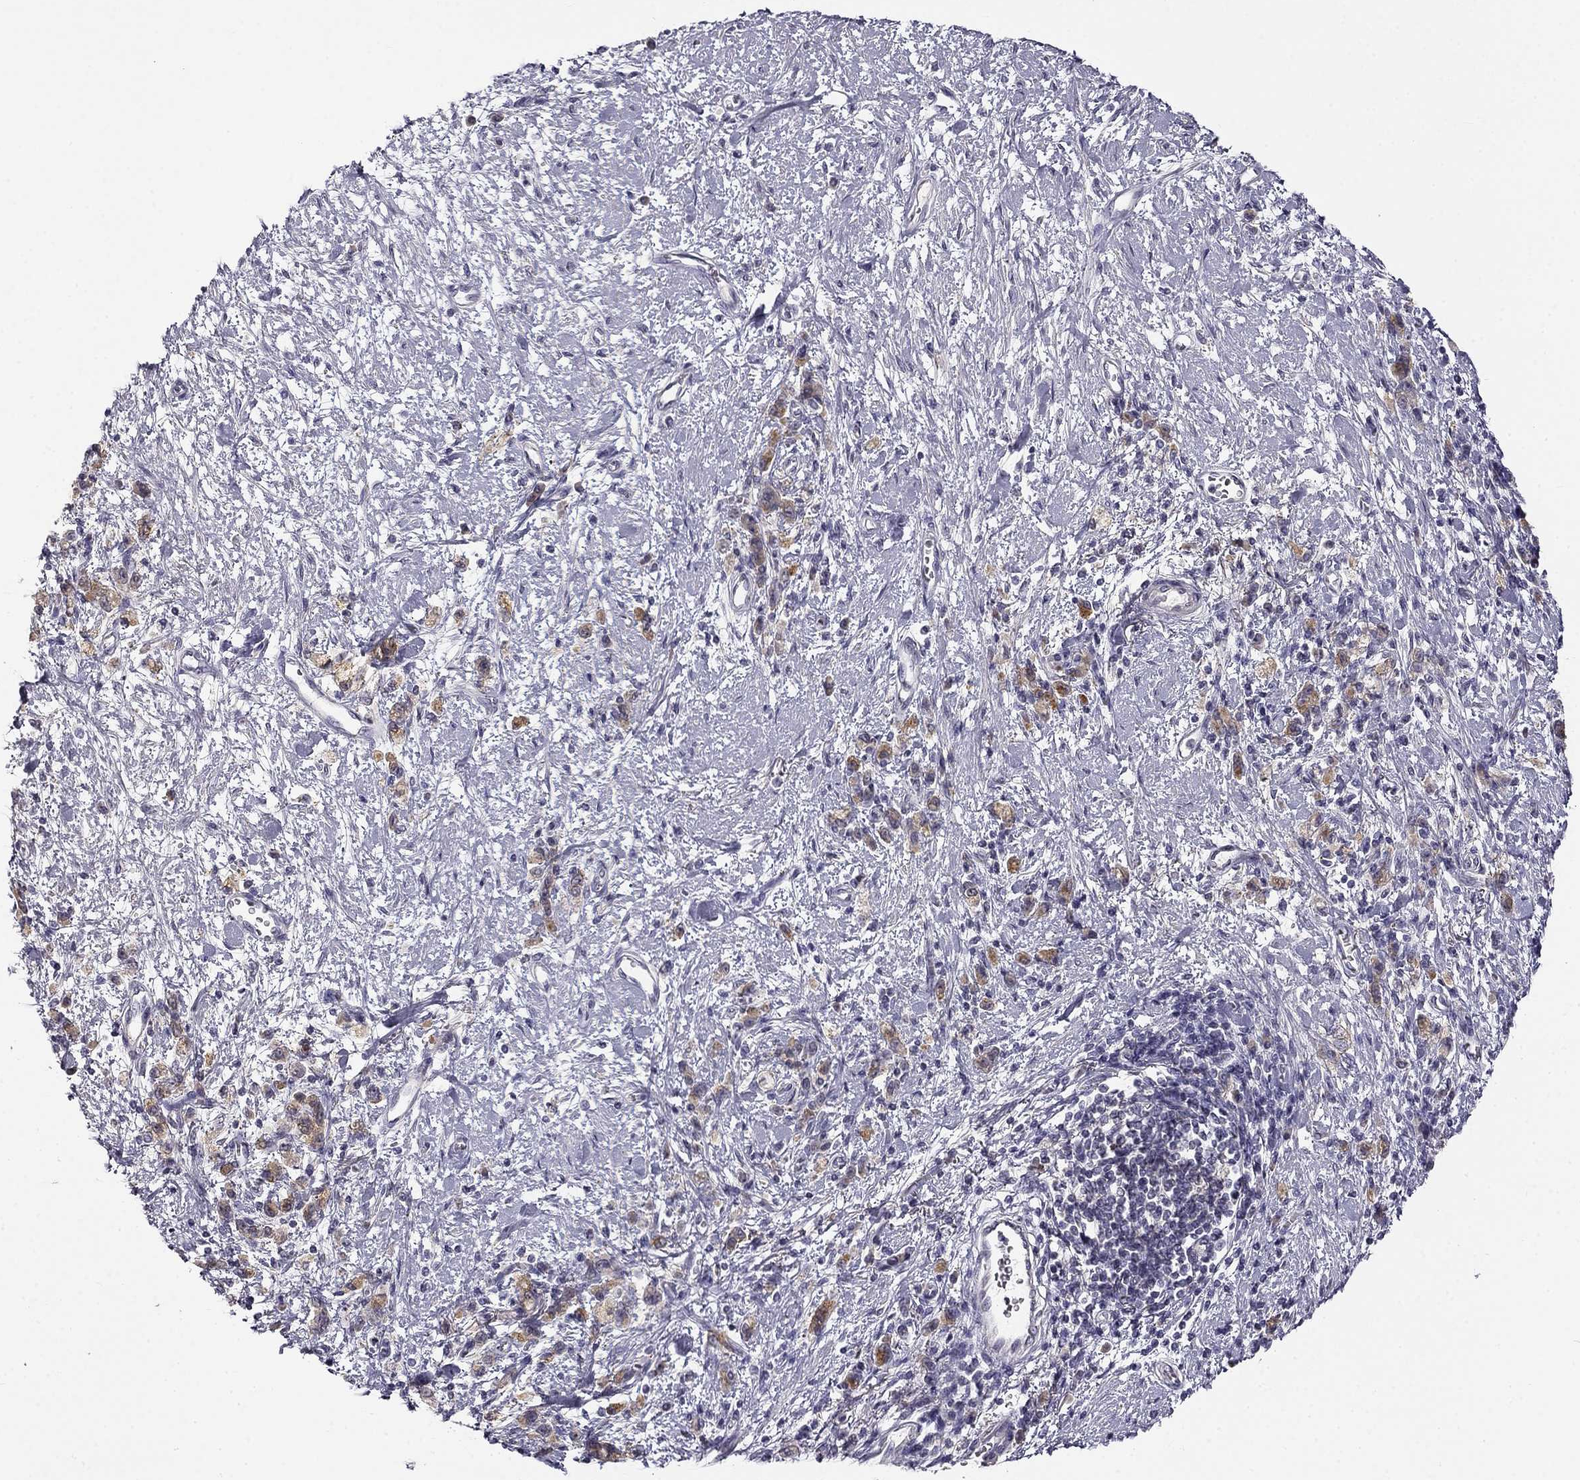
{"staining": {"intensity": "moderate", "quantity": "25%-75%", "location": "cytoplasmic/membranous"}, "tissue": "stomach cancer", "cell_type": "Tumor cells", "image_type": "cancer", "snomed": [{"axis": "morphology", "description": "Adenocarcinoma, NOS"}, {"axis": "topography", "description": "Stomach"}], "caption": "Stomach cancer stained with immunohistochemistry reveals moderate cytoplasmic/membranous expression in about 25%-75% of tumor cells.", "gene": "CNR1", "patient": {"sex": "male", "age": 77}}